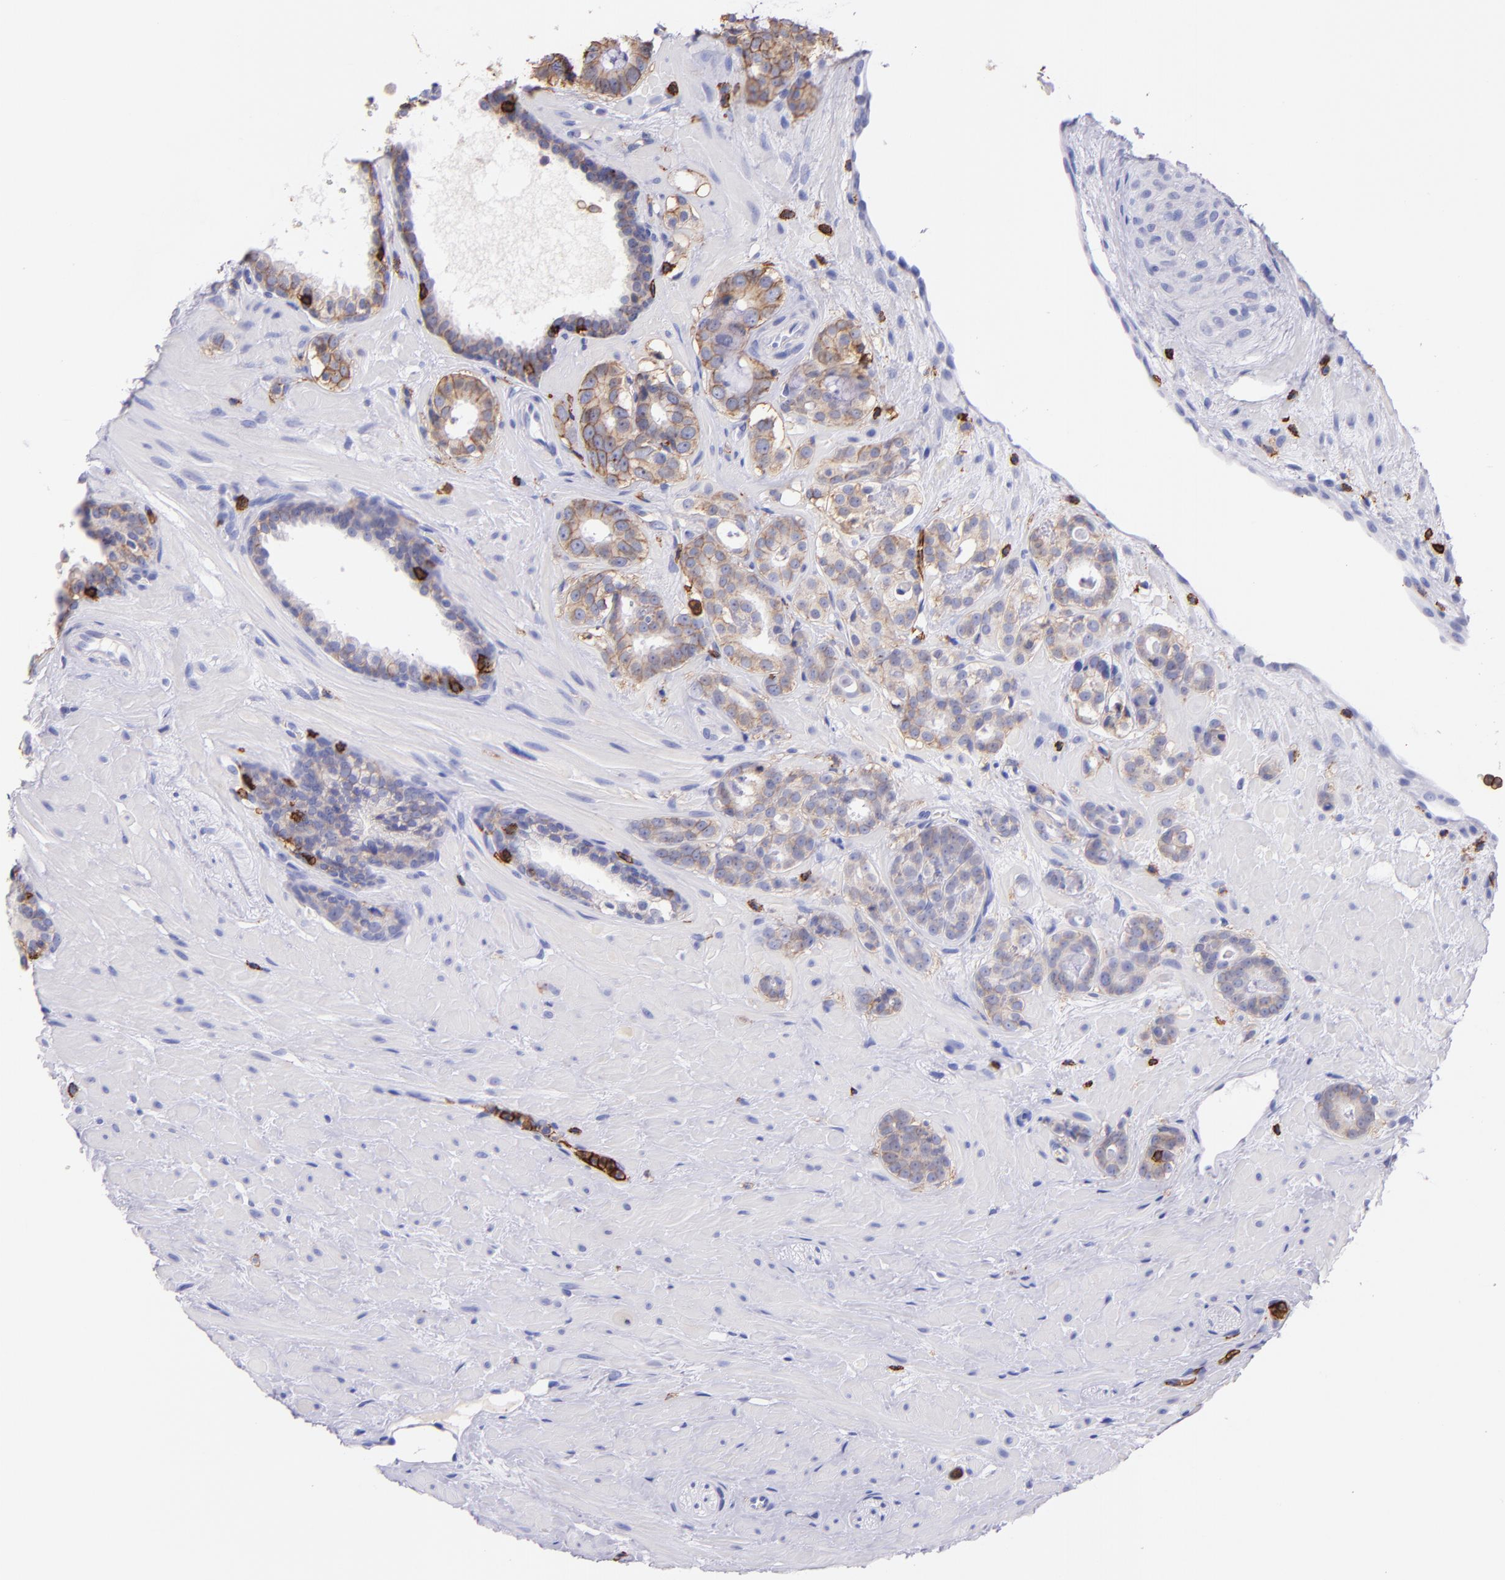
{"staining": {"intensity": "weak", "quantity": "25%-75%", "location": "cytoplasmic/membranous"}, "tissue": "prostate cancer", "cell_type": "Tumor cells", "image_type": "cancer", "snomed": [{"axis": "morphology", "description": "Adenocarcinoma, Low grade"}, {"axis": "topography", "description": "Prostate"}], "caption": "A photomicrograph showing weak cytoplasmic/membranous staining in approximately 25%-75% of tumor cells in adenocarcinoma (low-grade) (prostate), as visualized by brown immunohistochemical staining.", "gene": "SPN", "patient": {"sex": "male", "age": 57}}